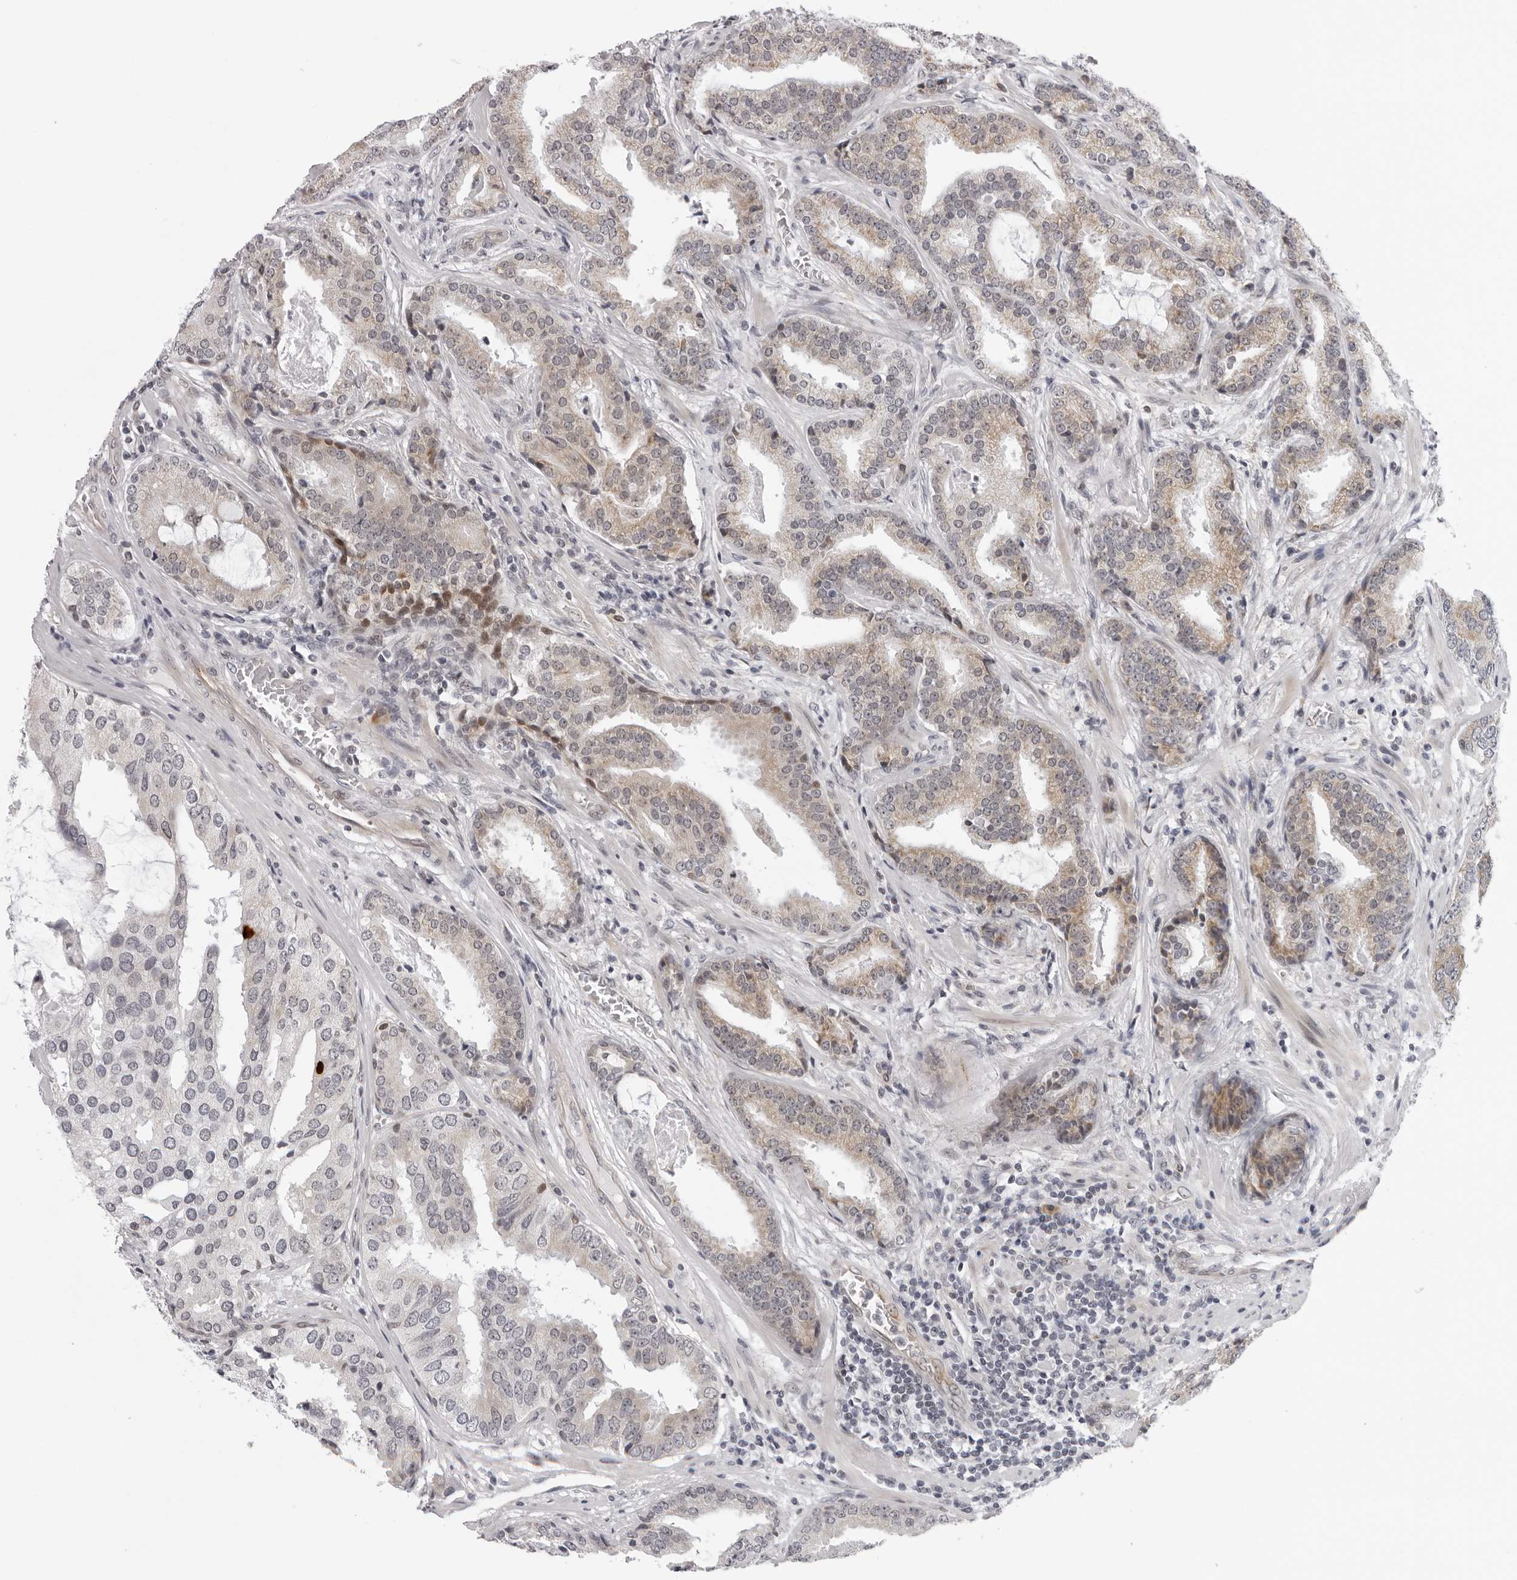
{"staining": {"intensity": "weak", "quantity": "25%-75%", "location": "cytoplasmic/membranous"}, "tissue": "prostate cancer", "cell_type": "Tumor cells", "image_type": "cancer", "snomed": [{"axis": "morphology", "description": "Adenocarcinoma, Low grade"}, {"axis": "topography", "description": "Prostate"}], "caption": "Prostate low-grade adenocarcinoma stained for a protein reveals weak cytoplasmic/membranous positivity in tumor cells.", "gene": "GCSAML", "patient": {"sex": "male", "age": 67}}